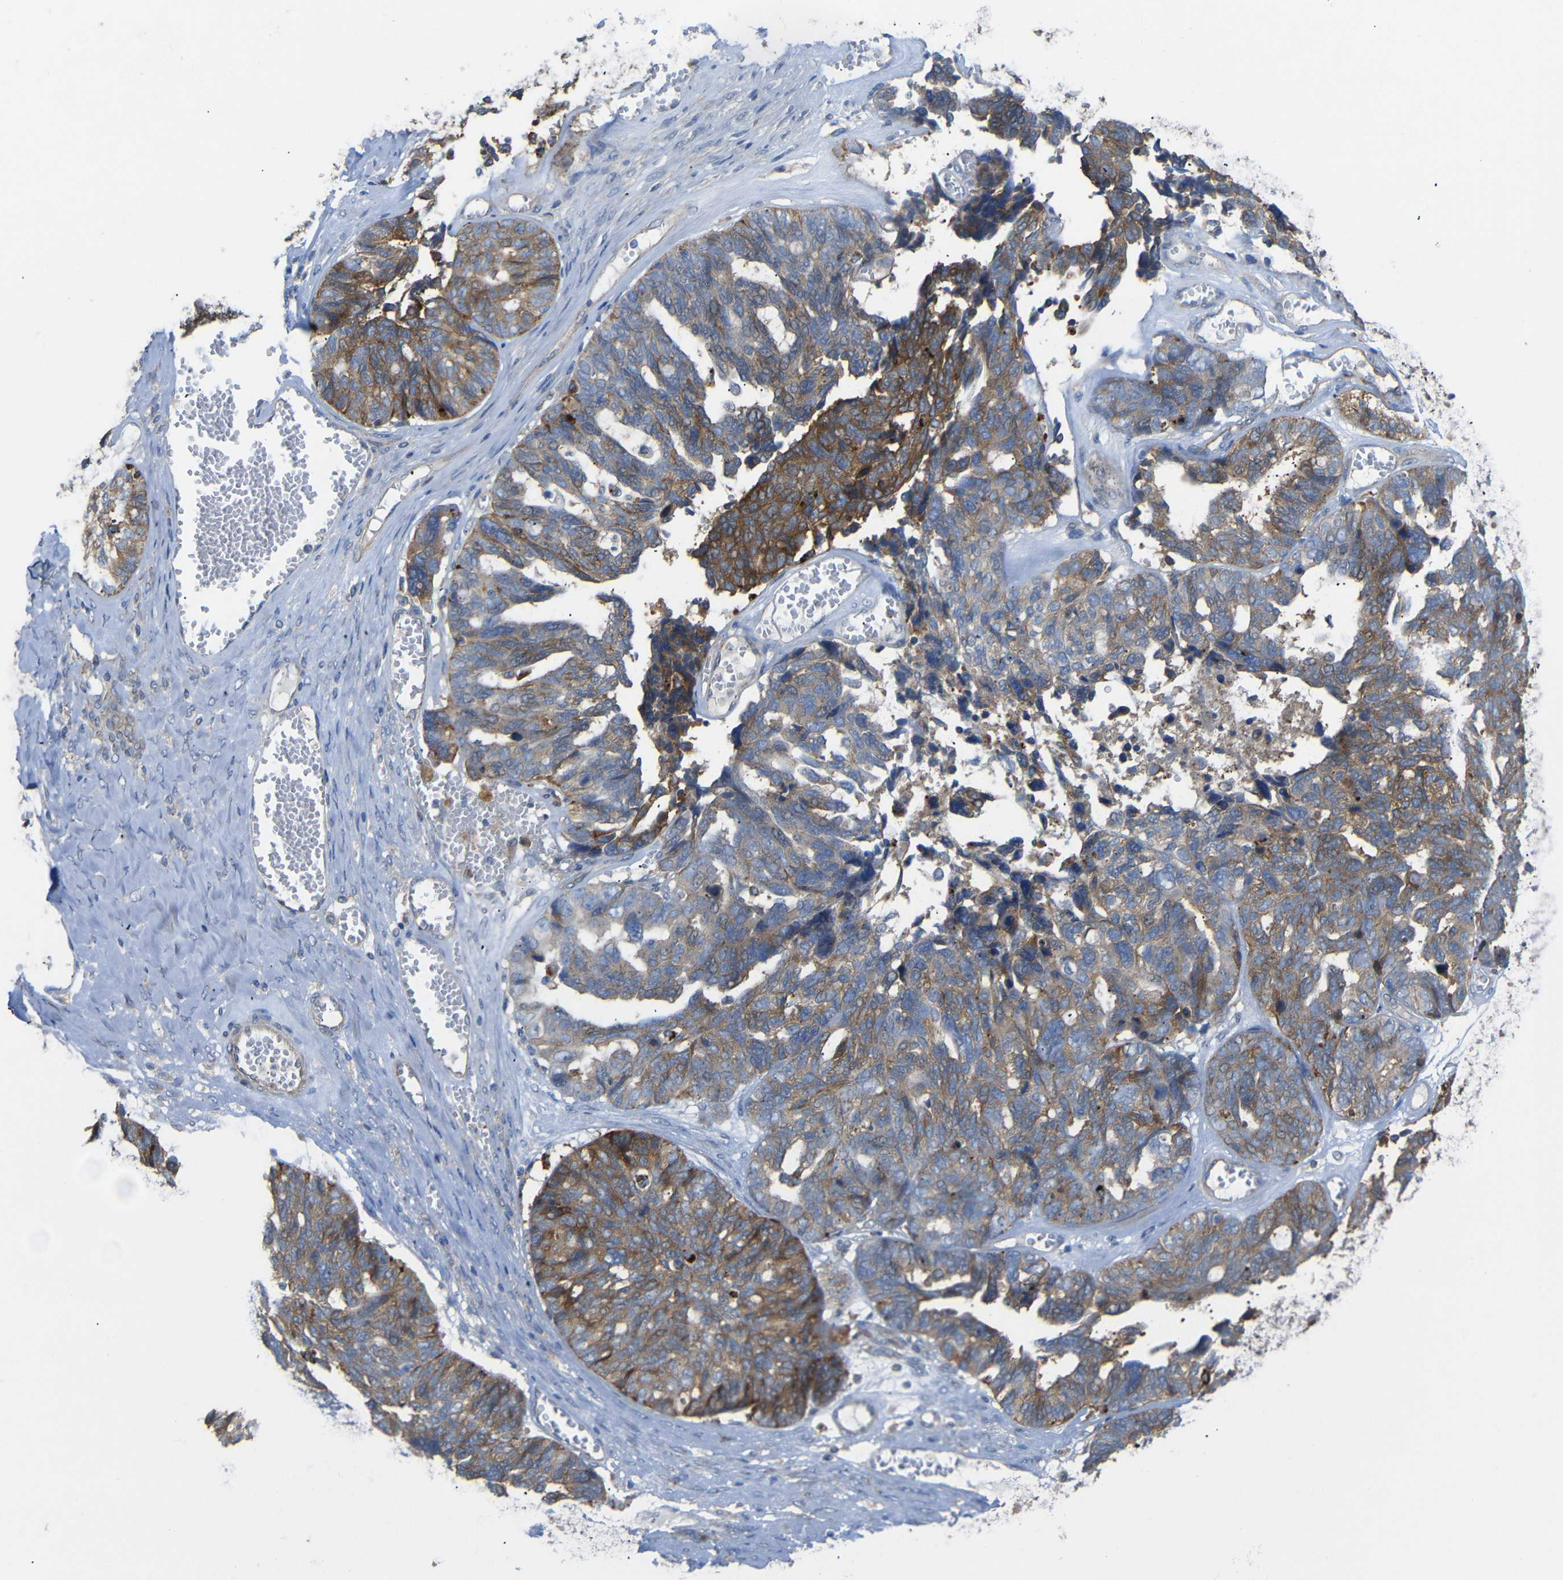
{"staining": {"intensity": "moderate", "quantity": ">75%", "location": "cytoplasmic/membranous"}, "tissue": "ovarian cancer", "cell_type": "Tumor cells", "image_type": "cancer", "snomed": [{"axis": "morphology", "description": "Cystadenocarcinoma, serous, NOS"}, {"axis": "topography", "description": "Ovary"}], "caption": "Immunohistochemistry of ovarian serous cystadenocarcinoma shows medium levels of moderate cytoplasmic/membranous positivity in approximately >75% of tumor cells.", "gene": "SYPL1", "patient": {"sex": "female", "age": 79}}